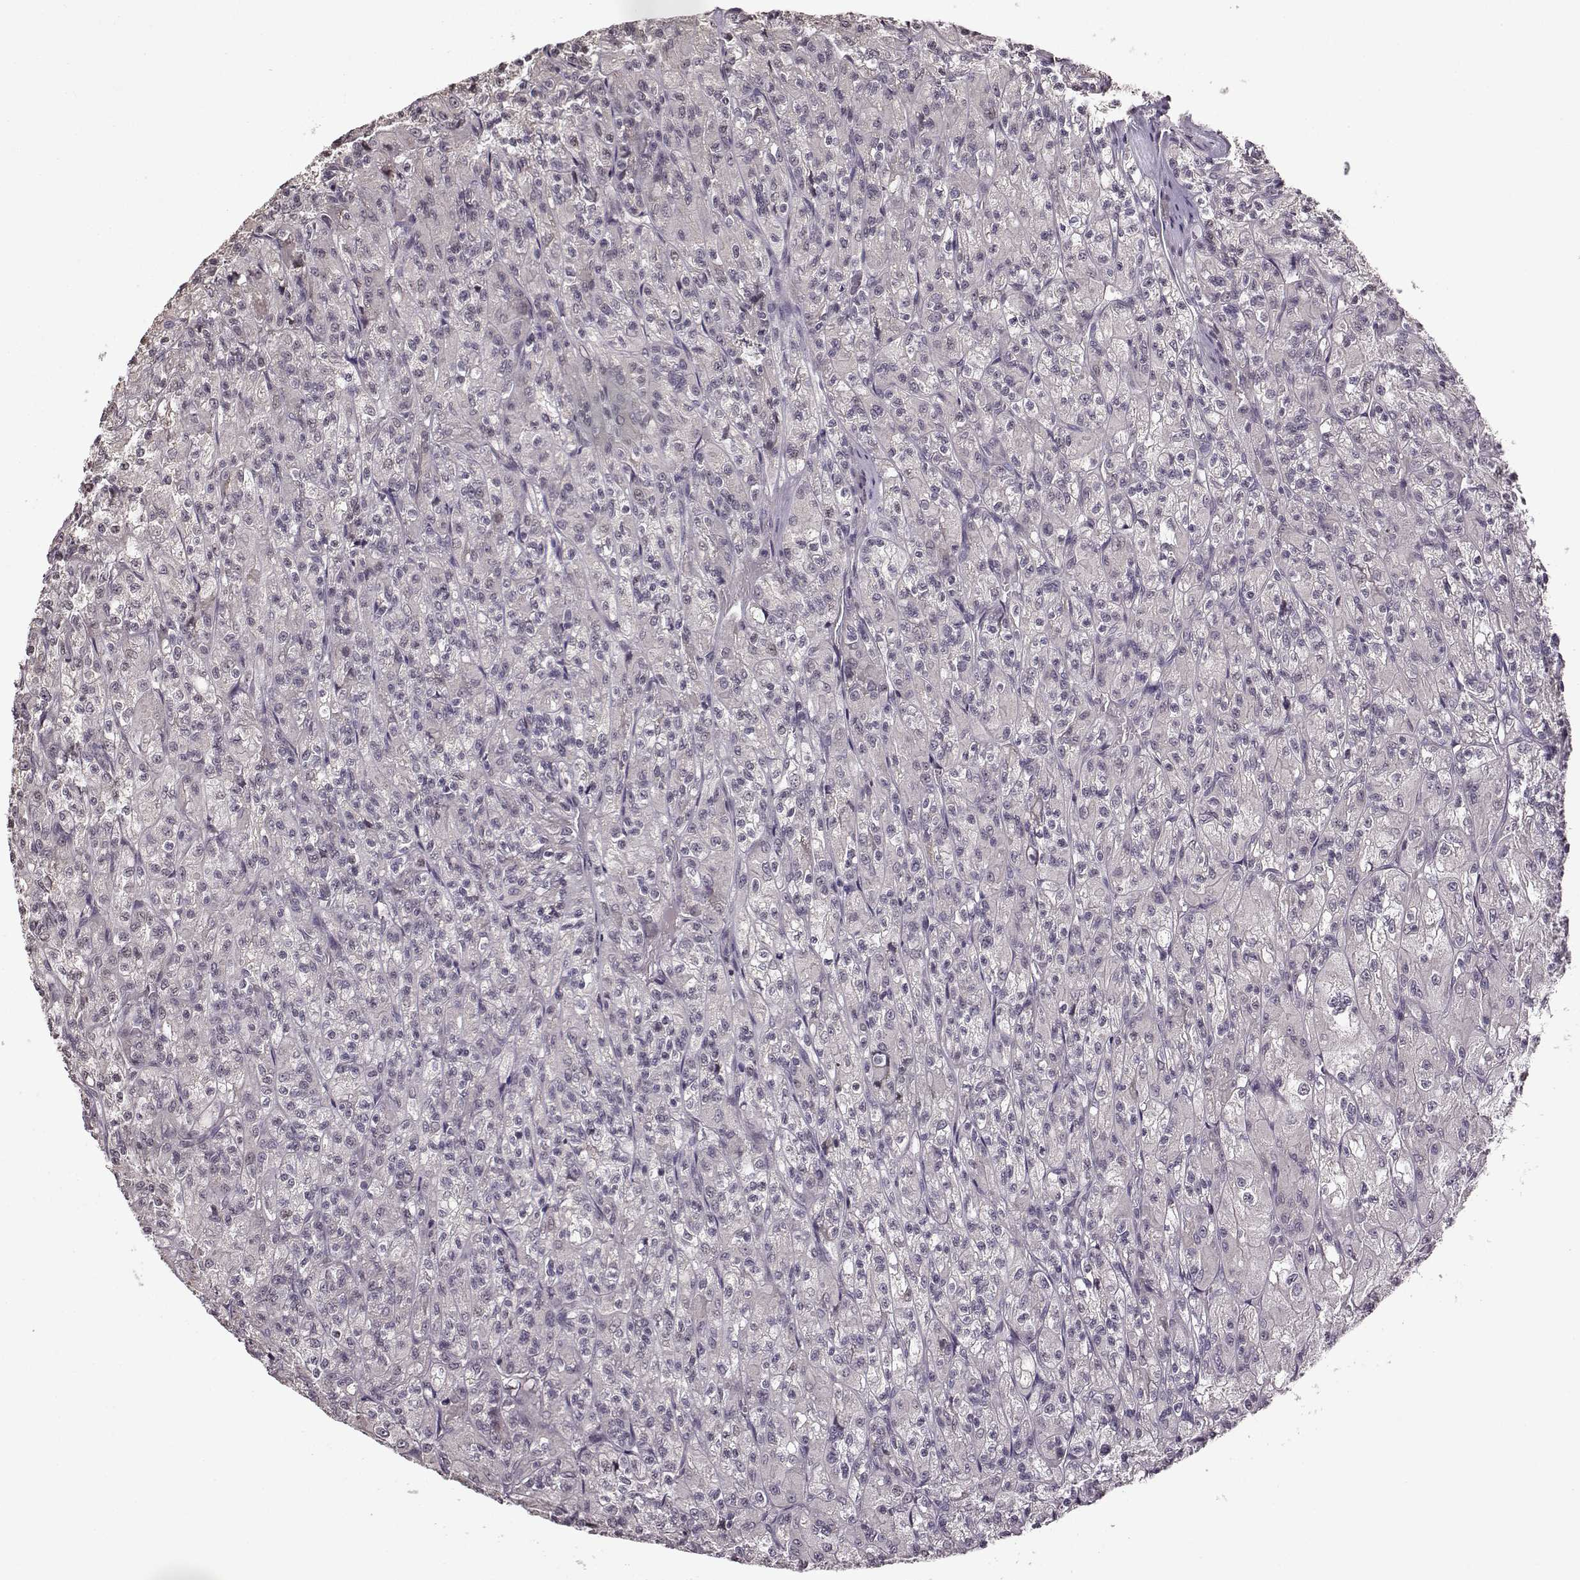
{"staining": {"intensity": "negative", "quantity": "none", "location": "none"}, "tissue": "renal cancer", "cell_type": "Tumor cells", "image_type": "cancer", "snomed": [{"axis": "morphology", "description": "Adenocarcinoma, NOS"}, {"axis": "topography", "description": "Kidney"}], "caption": "An image of renal cancer stained for a protein demonstrates no brown staining in tumor cells.", "gene": "FSHB", "patient": {"sex": "female", "age": 70}}